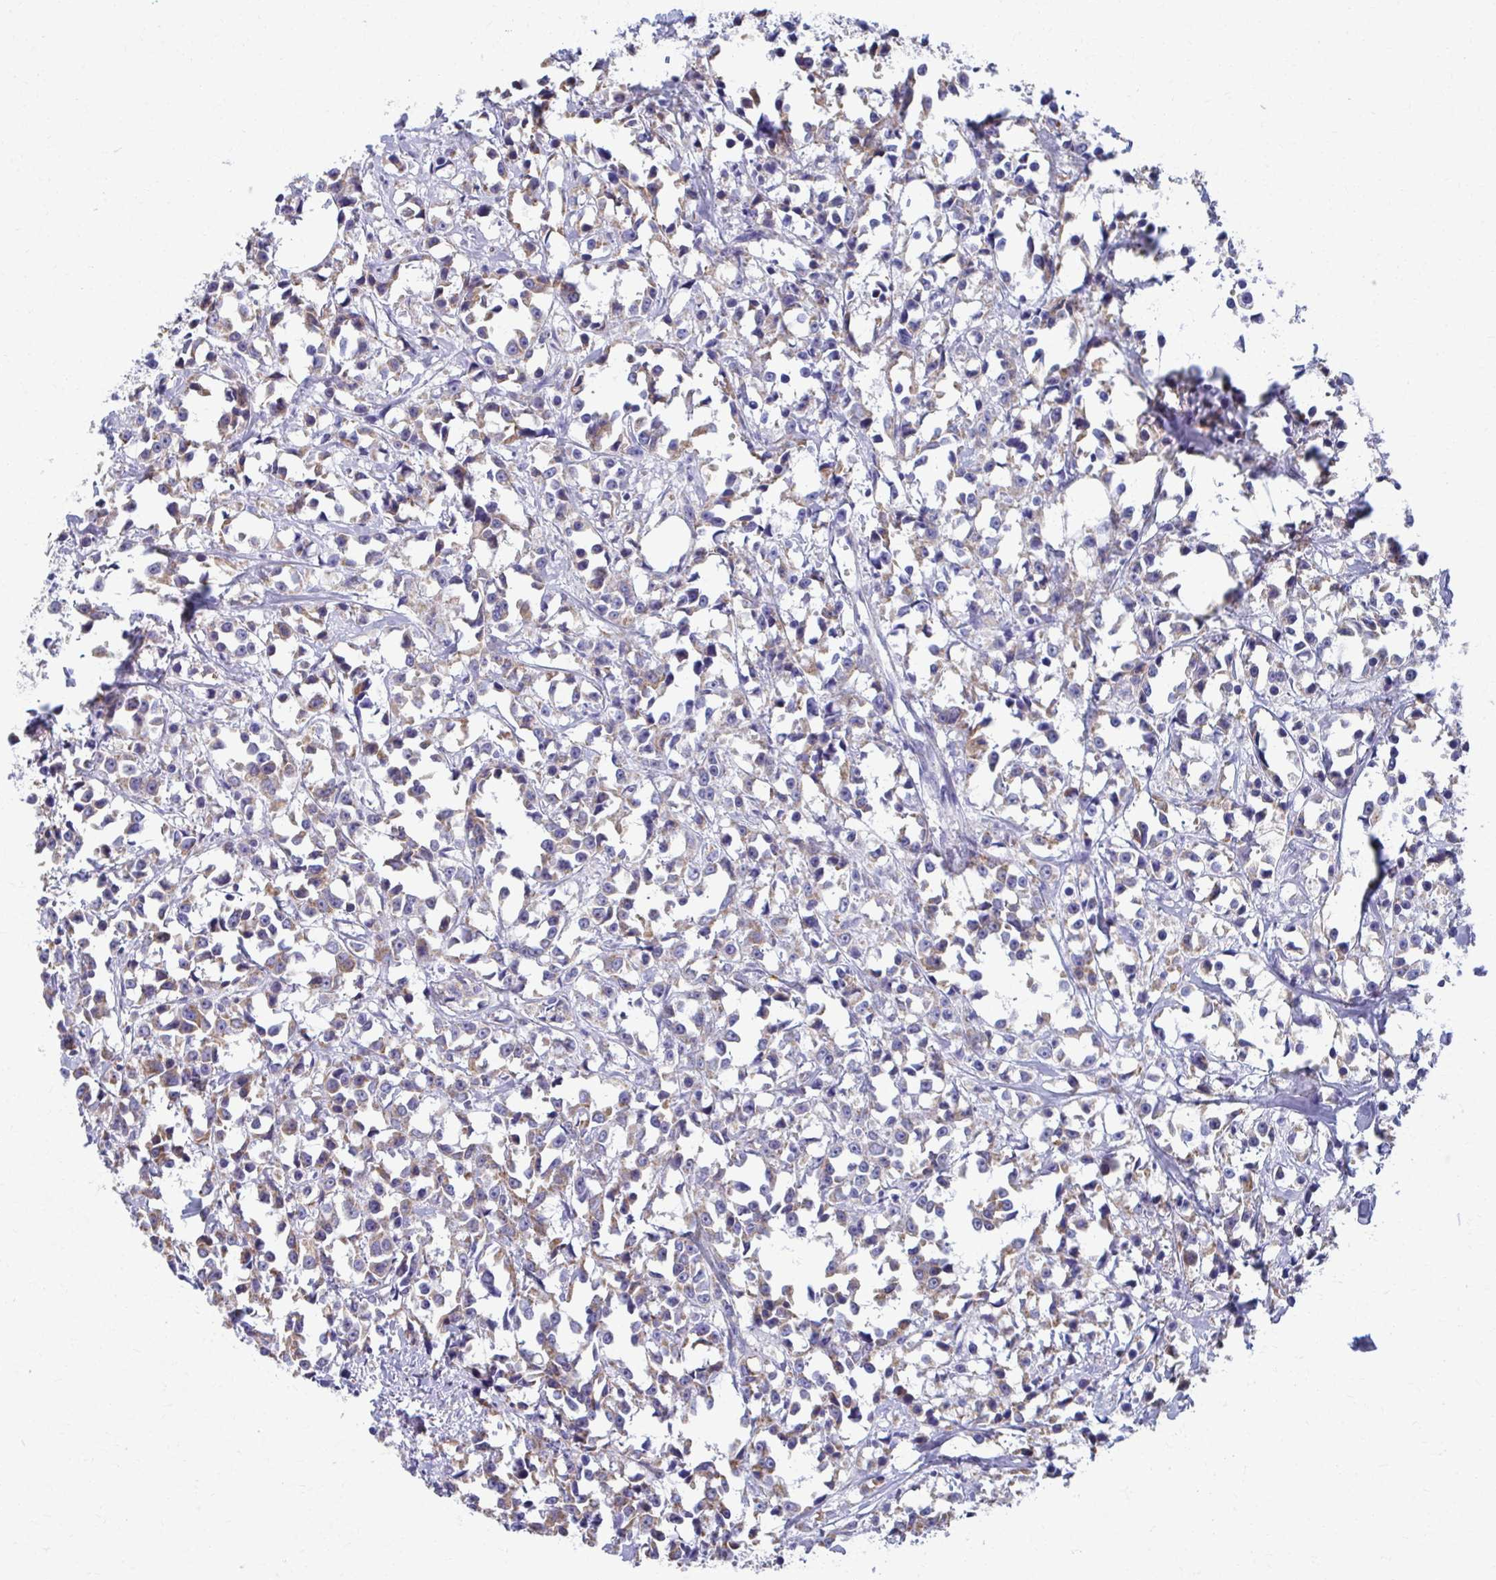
{"staining": {"intensity": "weak", "quantity": "25%-75%", "location": "cytoplasmic/membranous"}, "tissue": "breast cancer", "cell_type": "Tumor cells", "image_type": "cancer", "snomed": [{"axis": "morphology", "description": "Duct carcinoma"}, {"axis": "topography", "description": "Breast"}], "caption": "This photomicrograph shows immunohistochemistry (IHC) staining of human breast infiltrating ductal carcinoma, with low weak cytoplasmic/membranous positivity in approximately 25%-75% of tumor cells.", "gene": "RCC1L", "patient": {"sex": "female", "age": 80}}